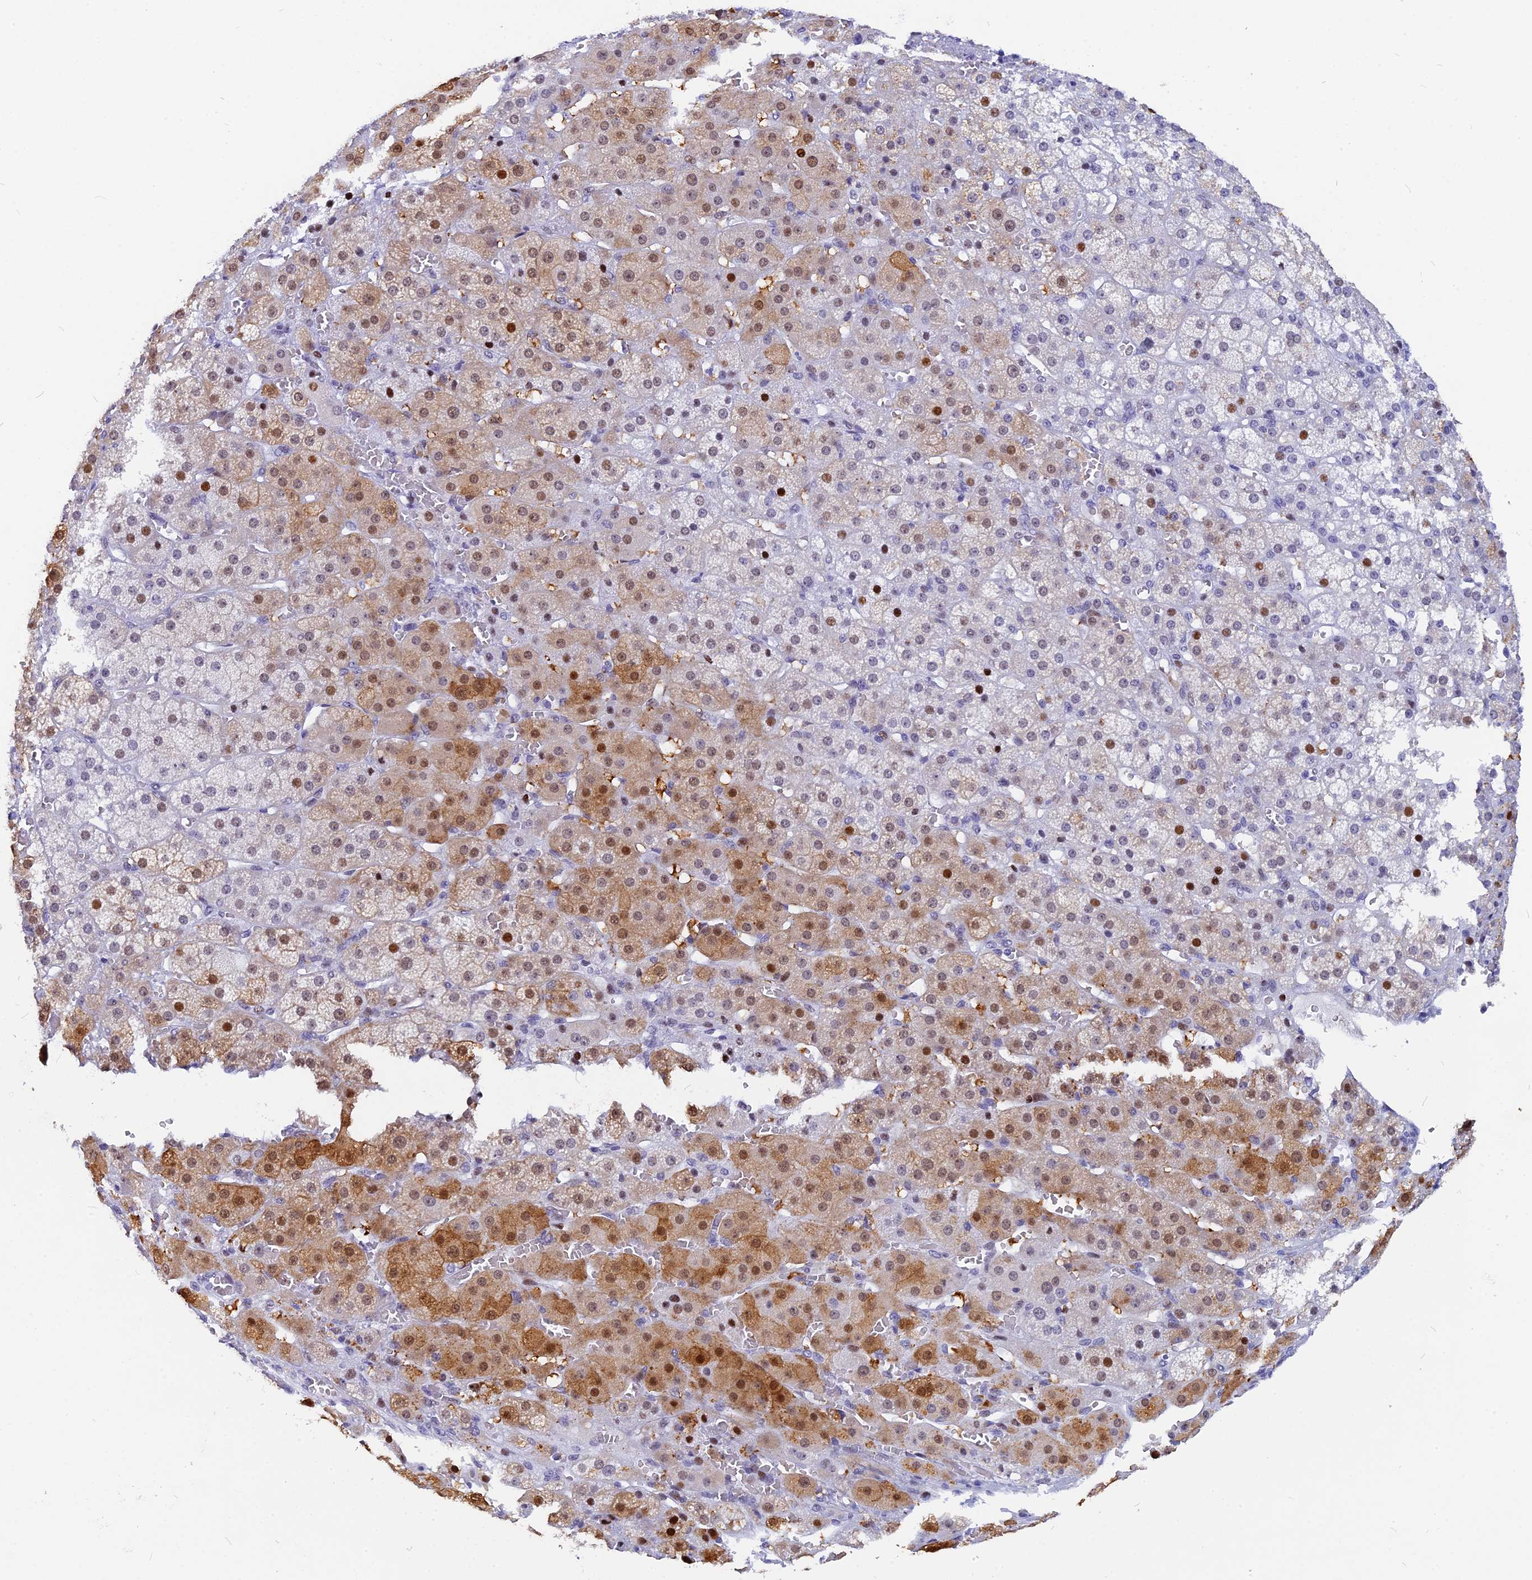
{"staining": {"intensity": "moderate", "quantity": "25%-75%", "location": "cytoplasmic/membranous,nuclear"}, "tissue": "adrenal gland", "cell_type": "Glandular cells", "image_type": "normal", "snomed": [{"axis": "morphology", "description": "Normal tissue, NOS"}, {"axis": "topography", "description": "Adrenal gland"}], "caption": "The image displays a brown stain indicating the presence of a protein in the cytoplasmic/membranous,nuclear of glandular cells in adrenal gland.", "gene": "NSA2", "patient": {"sex": "female", "age": 57}}